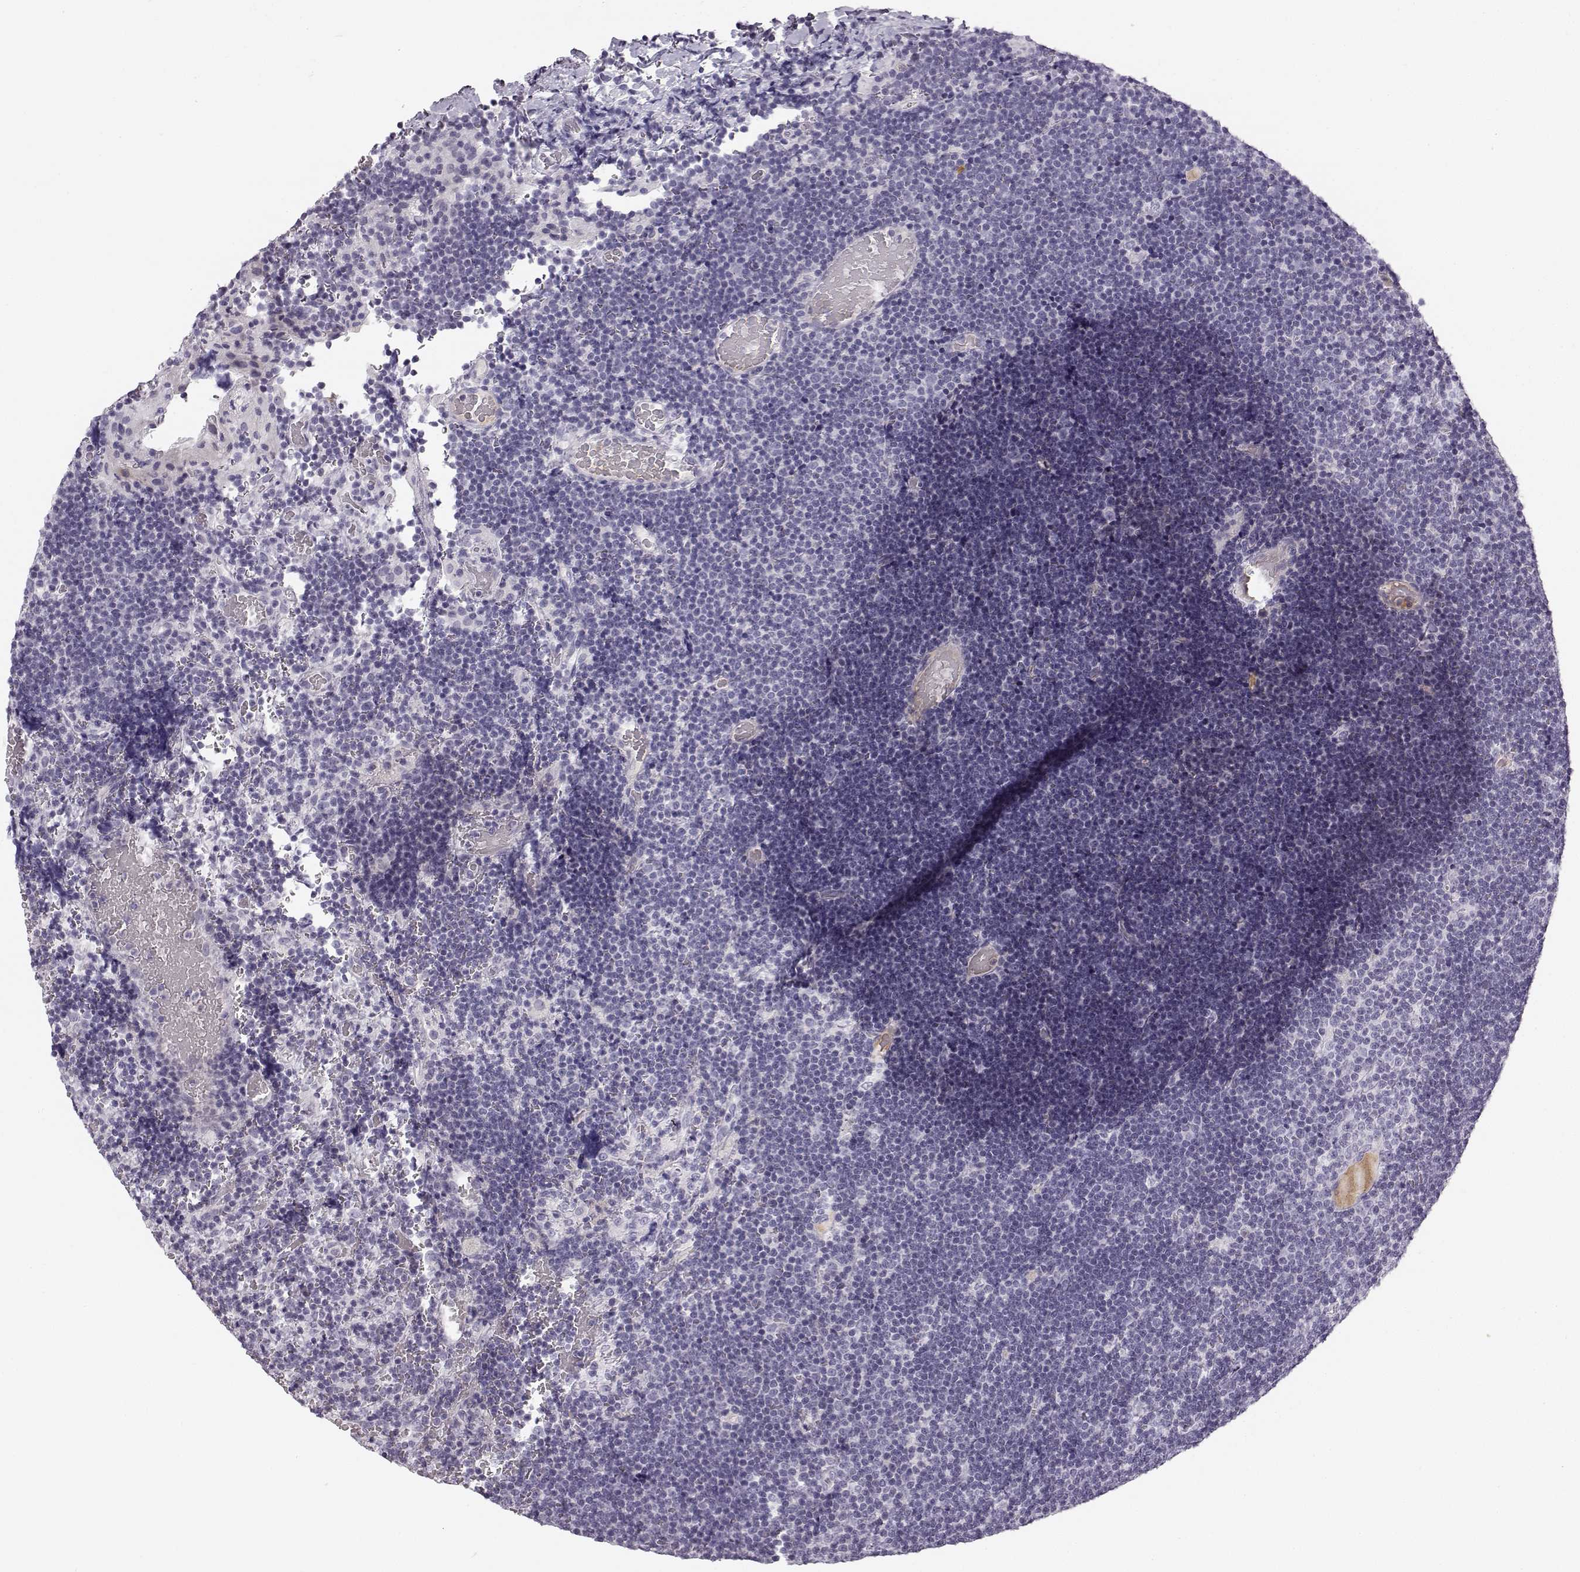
{"staining": {"intensity": "negative", "quantity": "none", "location": "none"}, "tissue": "lymphoma", "cell_type": "Tumor cells", "image_type": "cancer", "snomed": [{"axis": "morphology", "description": "Malignant lymphoma, non-Hodgkin's type, Low grade"}, {"axis": "topography", "description": "Brain"}], "caption": "Micrograph shows no significant protein staining in tumor cells of lymphoma.", "gene": "KIAA0319", "patient": {"sex": "female", "age": 66}}